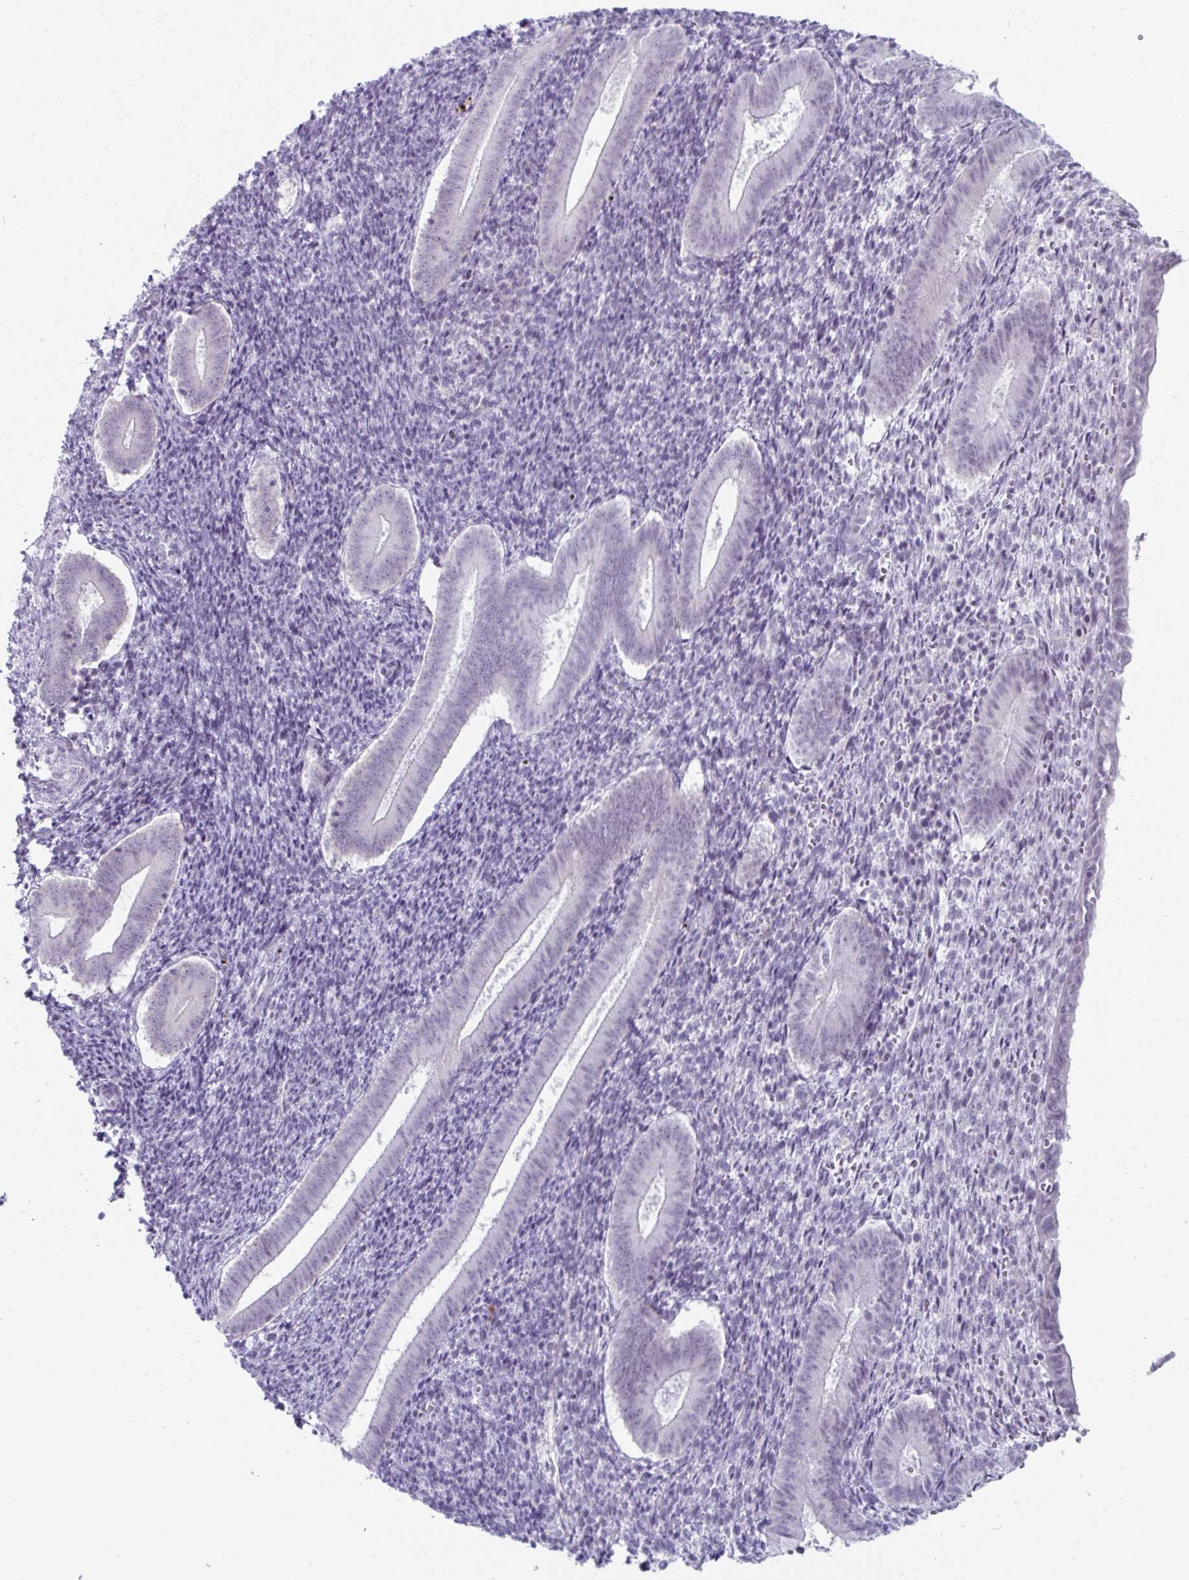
{"staining": {"intensity": "negative", "quantity": "none", "location": "none"}, "tissue": "endometrium", "cell_type": "Cells in endometrial stroma", "image_type": "normal", "snomed": [{"axis": "morphology", "description": "Normal tissue, NOS"}, {"axis": "topography", "description": "Endometrium"}], "caption": "IHC histopathology image of normal endometrium stained for a protein (brown), which shows no expression in cells in endometrial stroma. The staining is performed using DAB (3,3'-diaminobenzidine) brown chromogen with nuclei counter-stained in using hematoxylin.", "gene": "VSIG10L", "patient": {"sex": "female", "age": 25}}